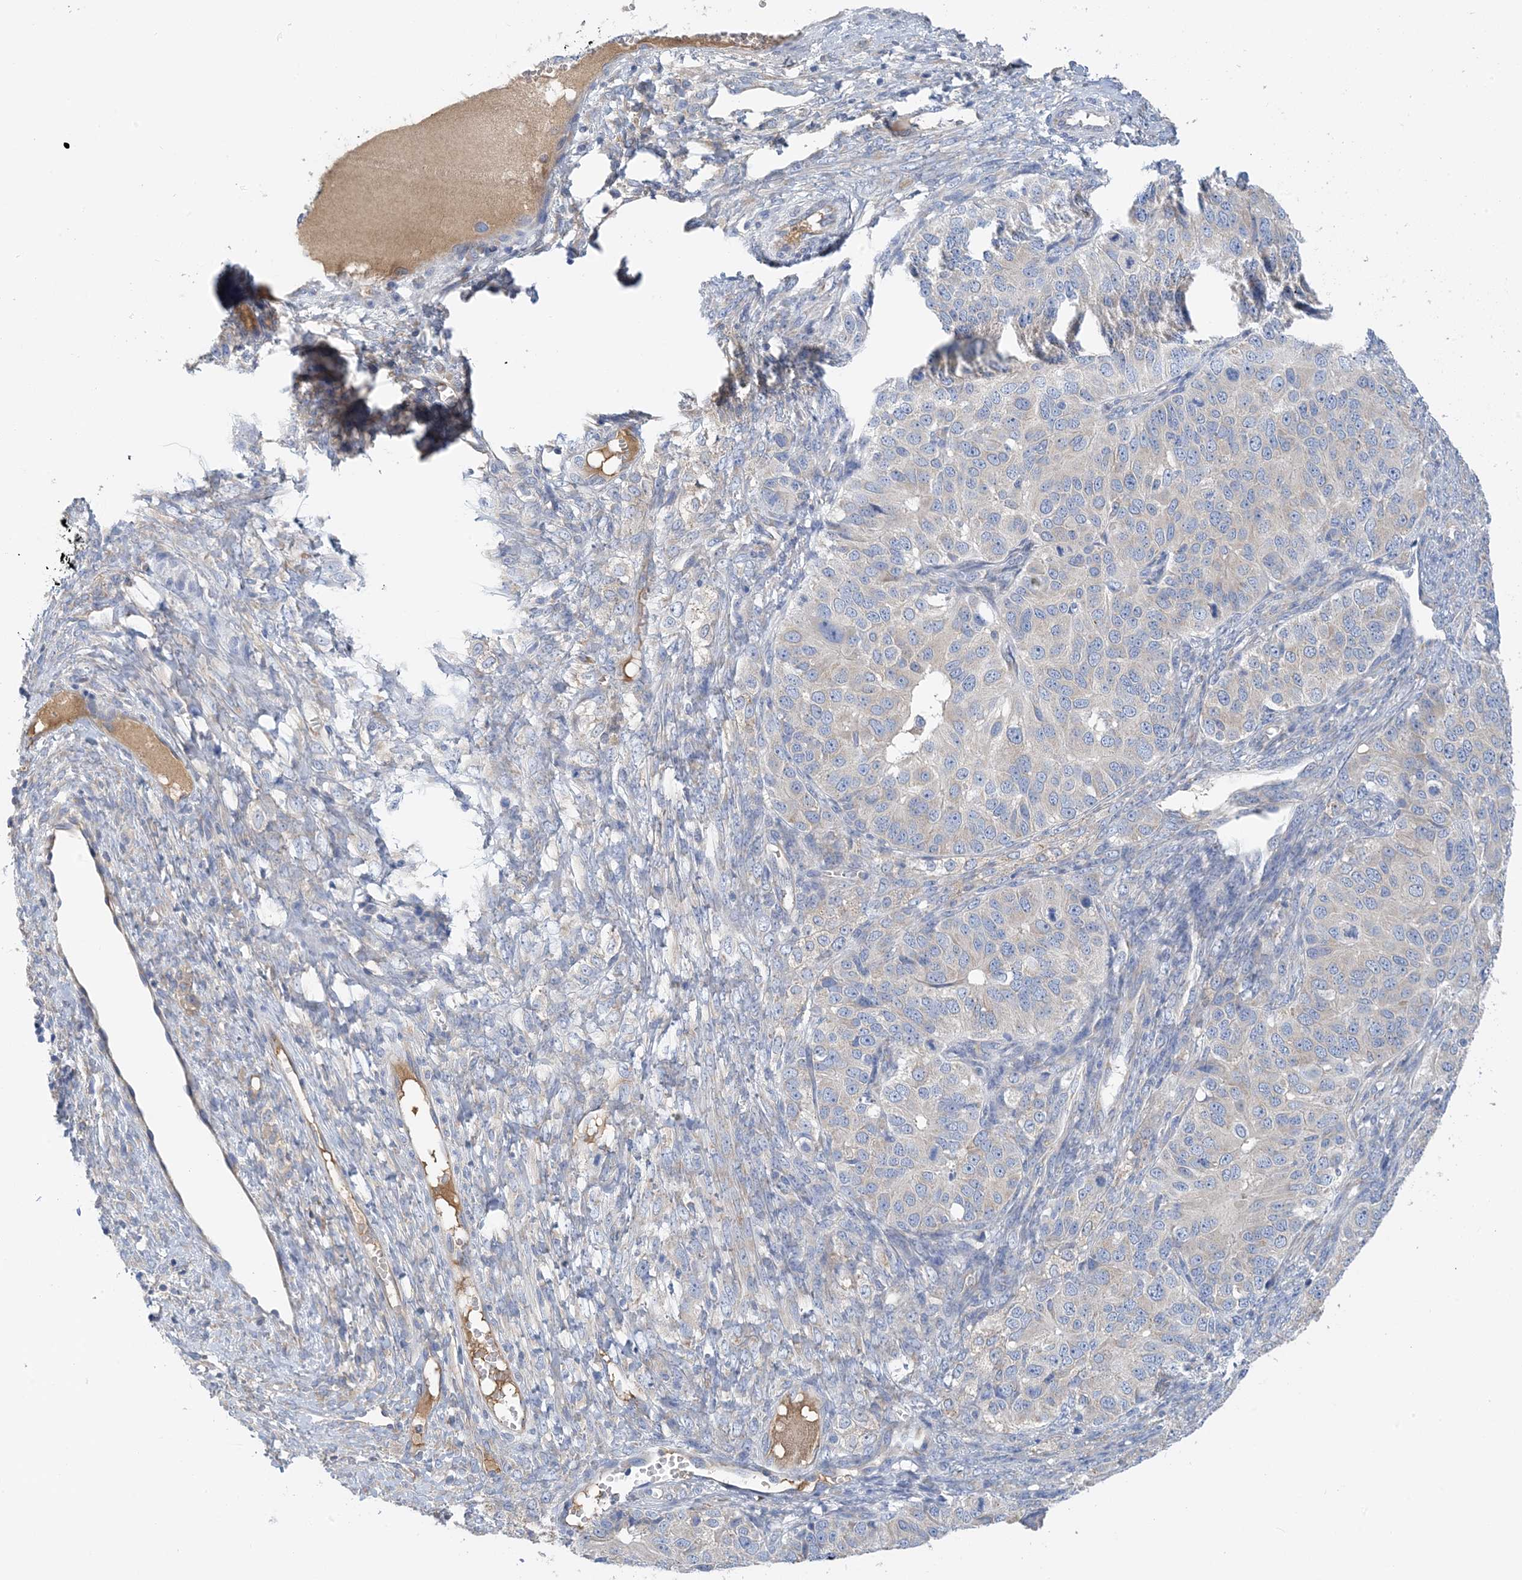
{"staining": {"intensity": "negative", "quantity": "none", "location": "none"}, "tissue": "ovarian cancer", "cell_type": "Tumor cells", "image_type": "cancer", "snomed": [{"axis": "morphology", "description": "Carcinoma, endometroid"}, {"axis": "topography", "description": "Ovary"}], "caption": "This micrograph is of endometroid carcinoma (ovarian) stained with immunohistochemistry (IHC) to label a protein in brown with the nuclei are counter-stained blue. There is no staining in tumor cells.", "gene": "SLC5A11", "patient": {"sex": "female", "age": 51}}